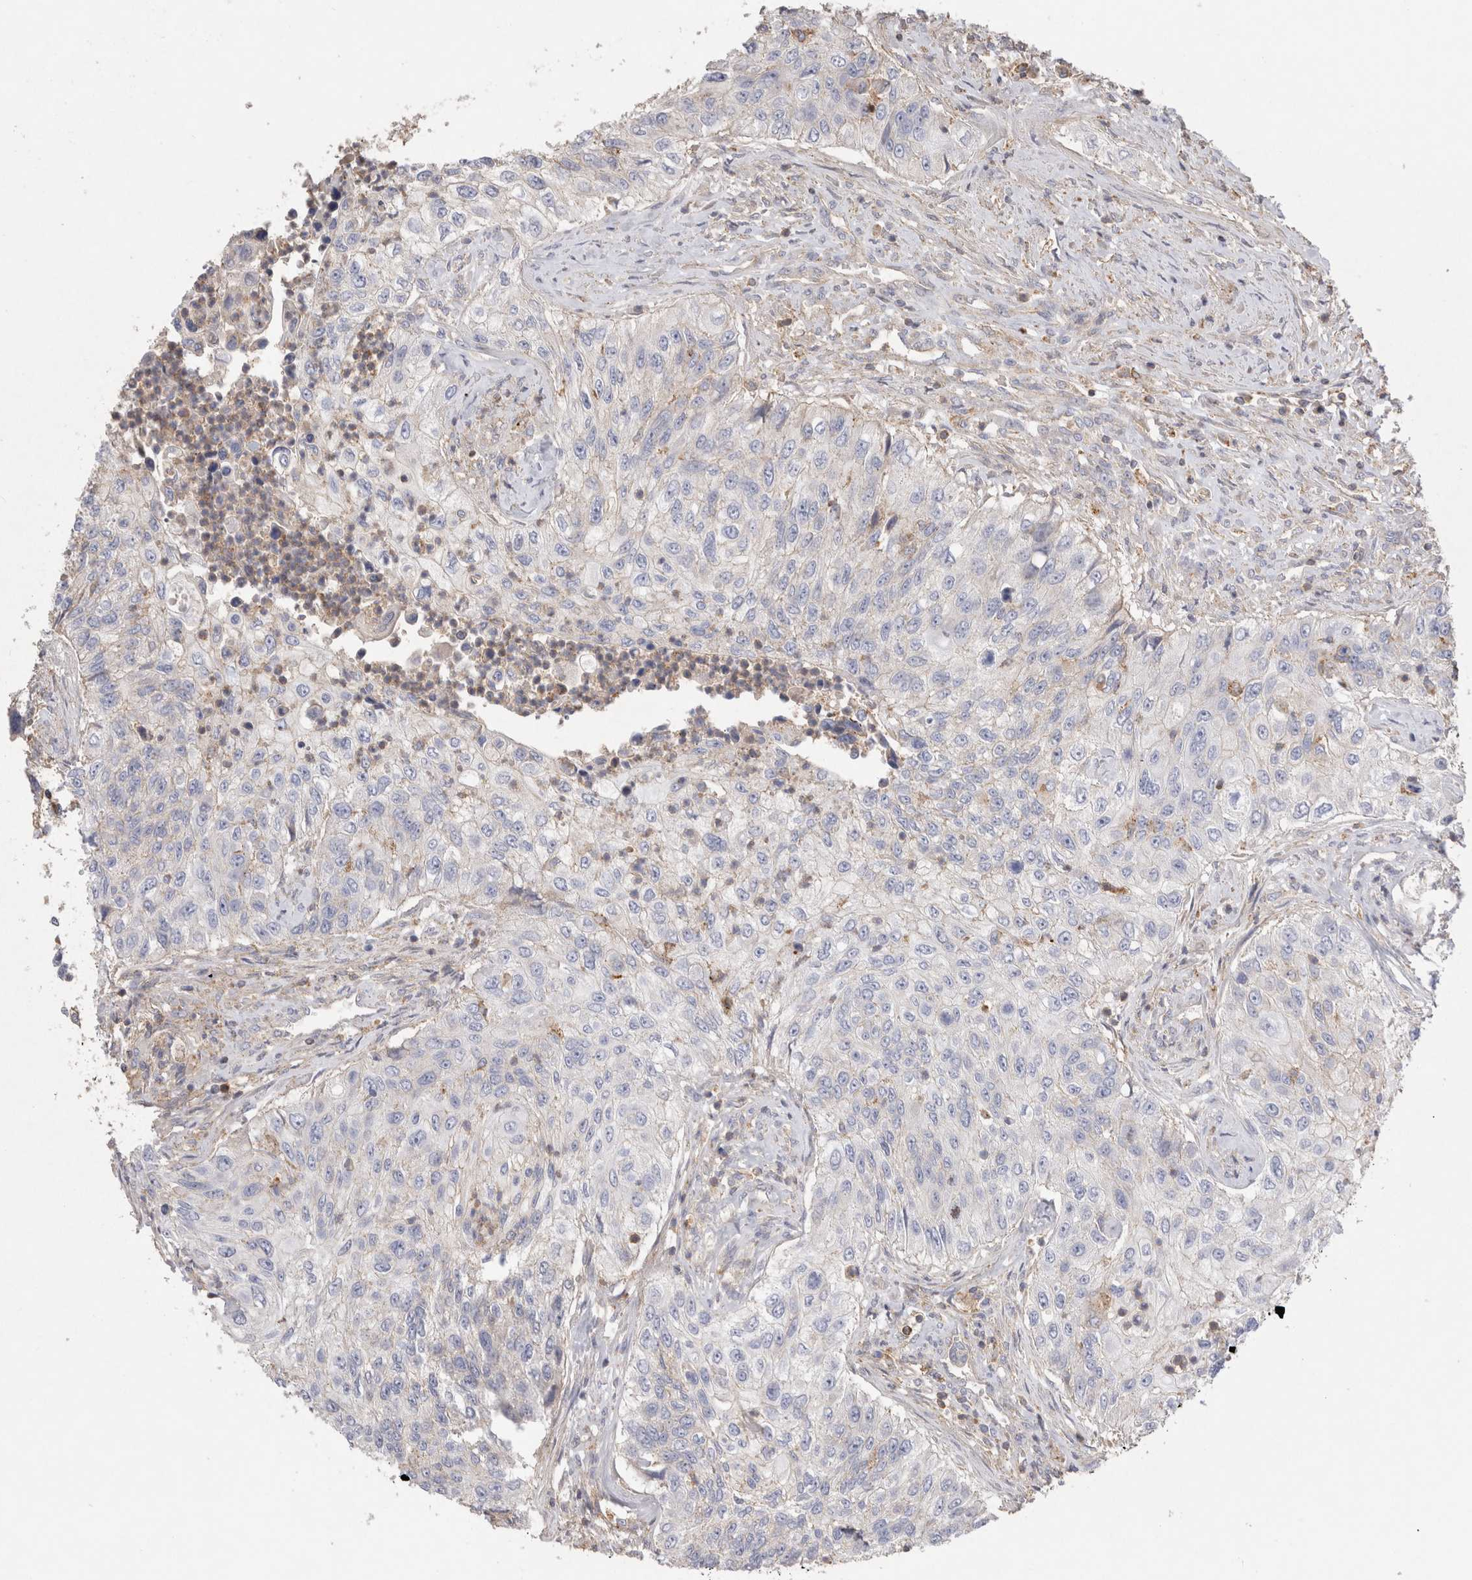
{"staining": {"intensity": "negative", "quantity": "none", "location": "none"}, "tissue": "urothelial cancer", "cell_type": "Tumor cells", "image_type": "cancer", "snomed": [{"axis": "morphology", "description": "Urothelial carcinoma, High grade"}, {"axis": "topography", "description": "Urinary bladder"}], "caption": "Immunohistochemical staining of human urothelial carcinoma (high-grade) exhibits no significant staining in tumor cells.", "gene": "CHMP6", "patient": {"sex": "female", "age": 60}}